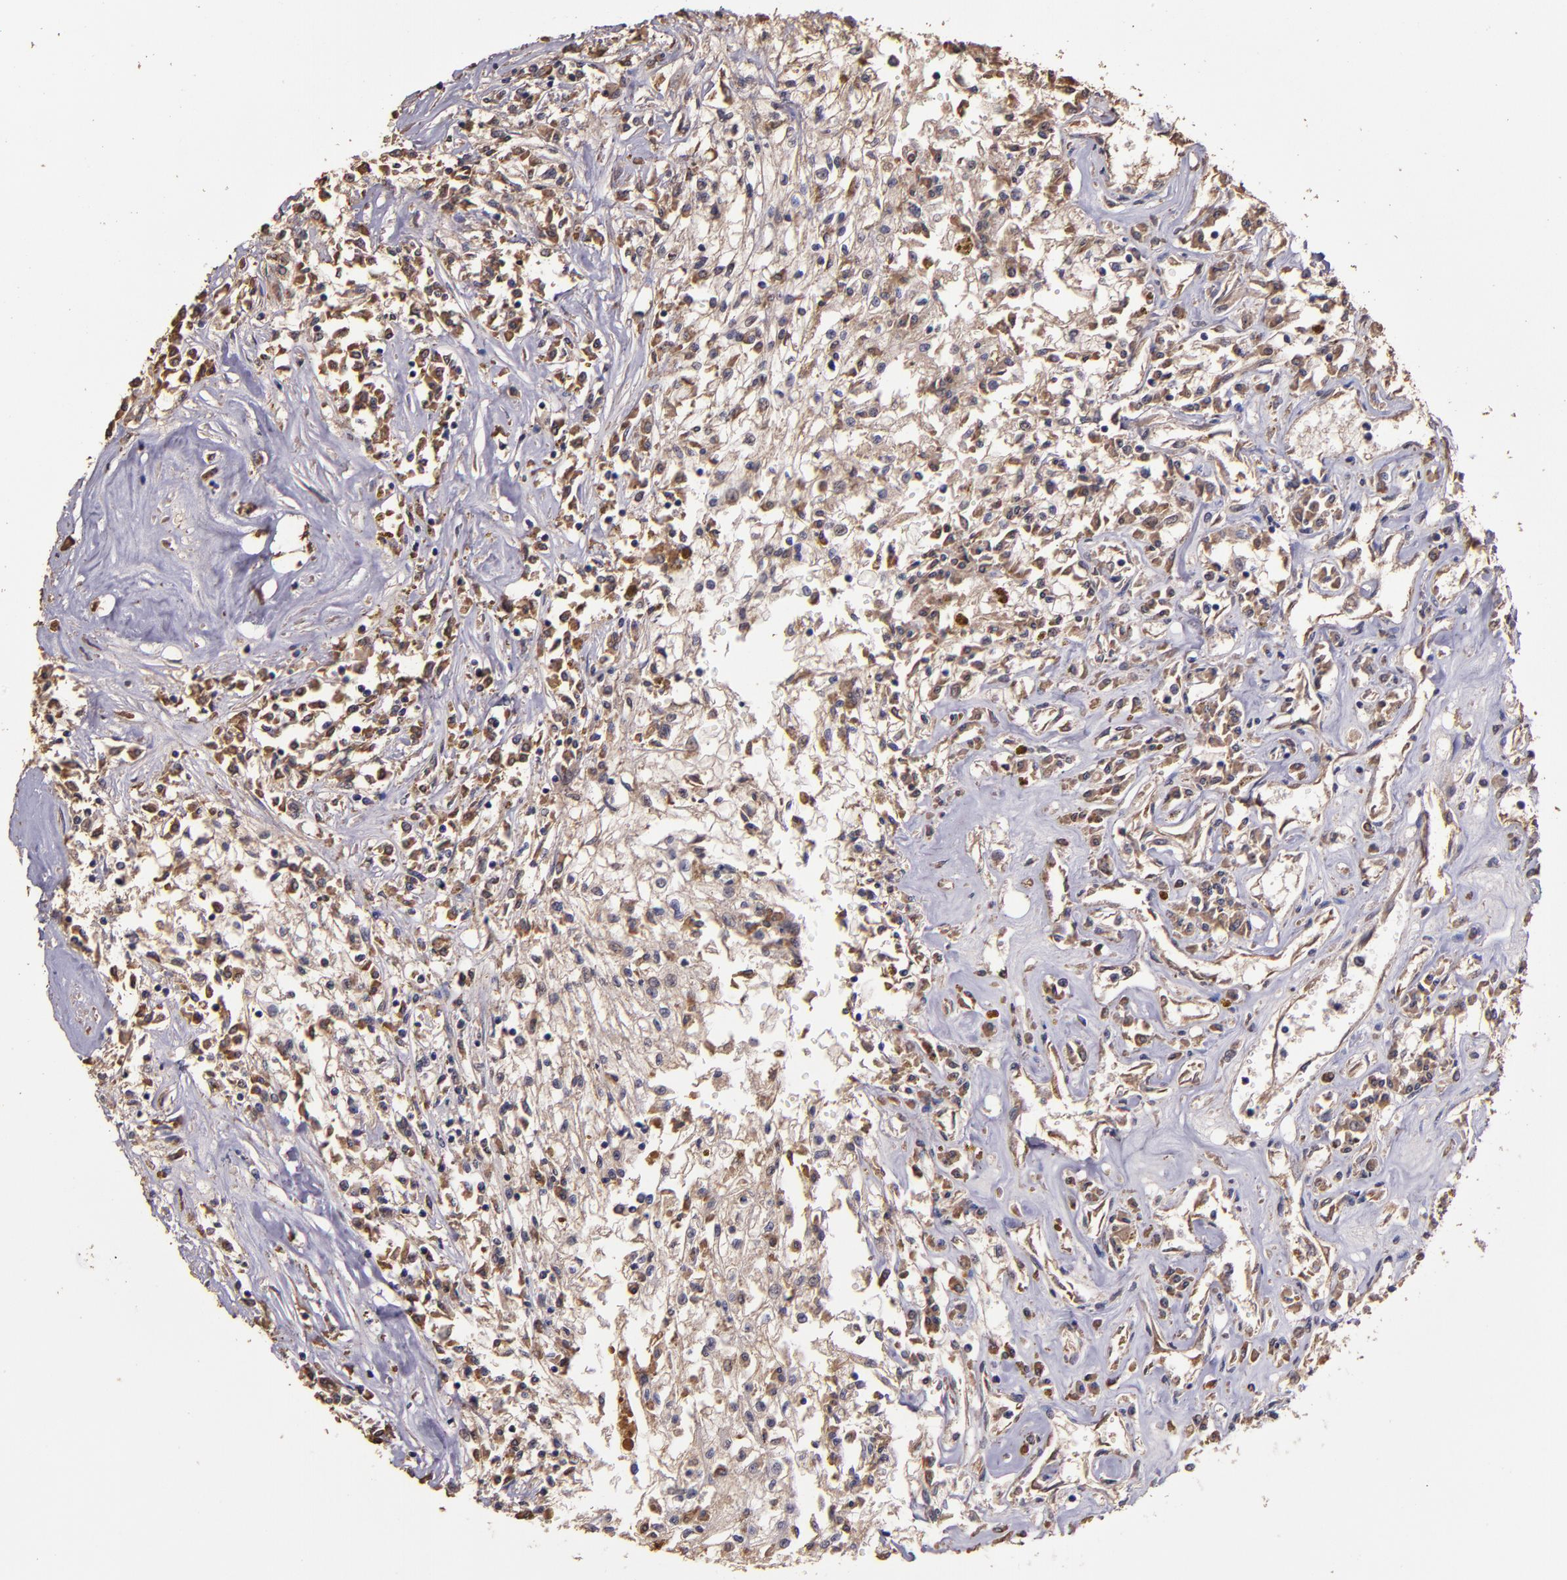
{"staining": {"intensity": "weak", "quantity": ">75%", "location": "cytoplasmic/membranous"}, "tissue": "renal cancer", "cell_type": "Tumor cells", "image_type": "cancer", "snomed": [{"axis": "morphology", "description": "Adenocarcinoma, NOS"}, {"axis": "topography", "description": "Kidney"}], "caption": "A high-resolution micrograph shows immunohistochemistry staining of renal cancer, which displays weak cytoplasmic/membranous staining in about >75% of tumor cells.", "gene": "HECTD1", "patient": {"sex": "male", "age": 78}}